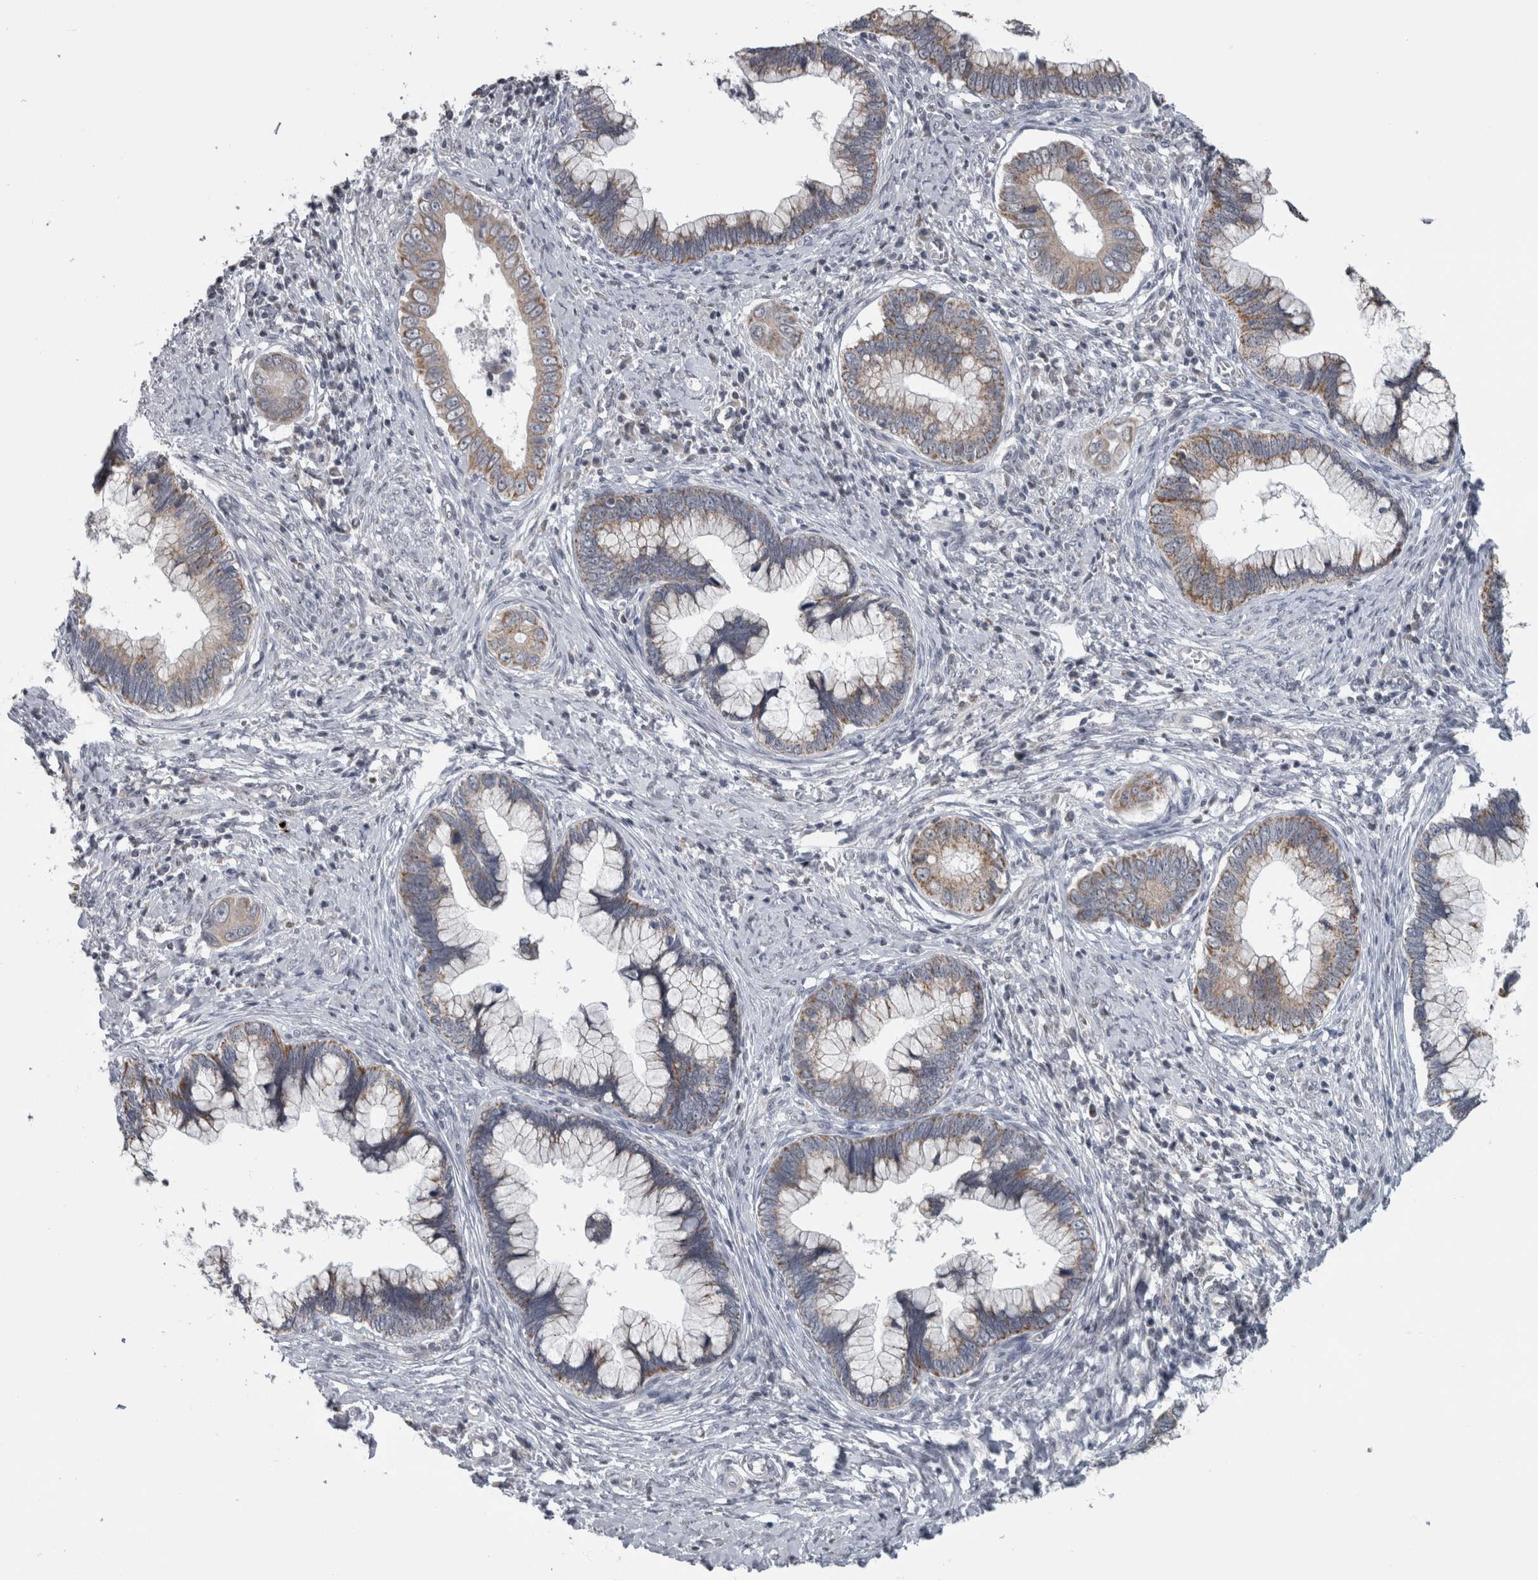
{"staining": {"intensity": "weak", "quantity": "25%-75%", "location": "cytoplasmic/membranous"}, "tissue": "cervical cancer", "cell_type": "Tumor cells", "image_type": "cancer", "snomed": [{"axis": "morphology", "description": "Adenocarcinoma, NOS"}, {"axis": "topography", "description": "Cervix"}], "caption": "Immunohistochemistry of cervical adenocarcinoma demonstrates low levels of weak cytoplasmic/membranous expression in approximately 25%-75% of tumor cells.", "gene": "OR2K2", "patient": {"sex": "female", "age": 44}}